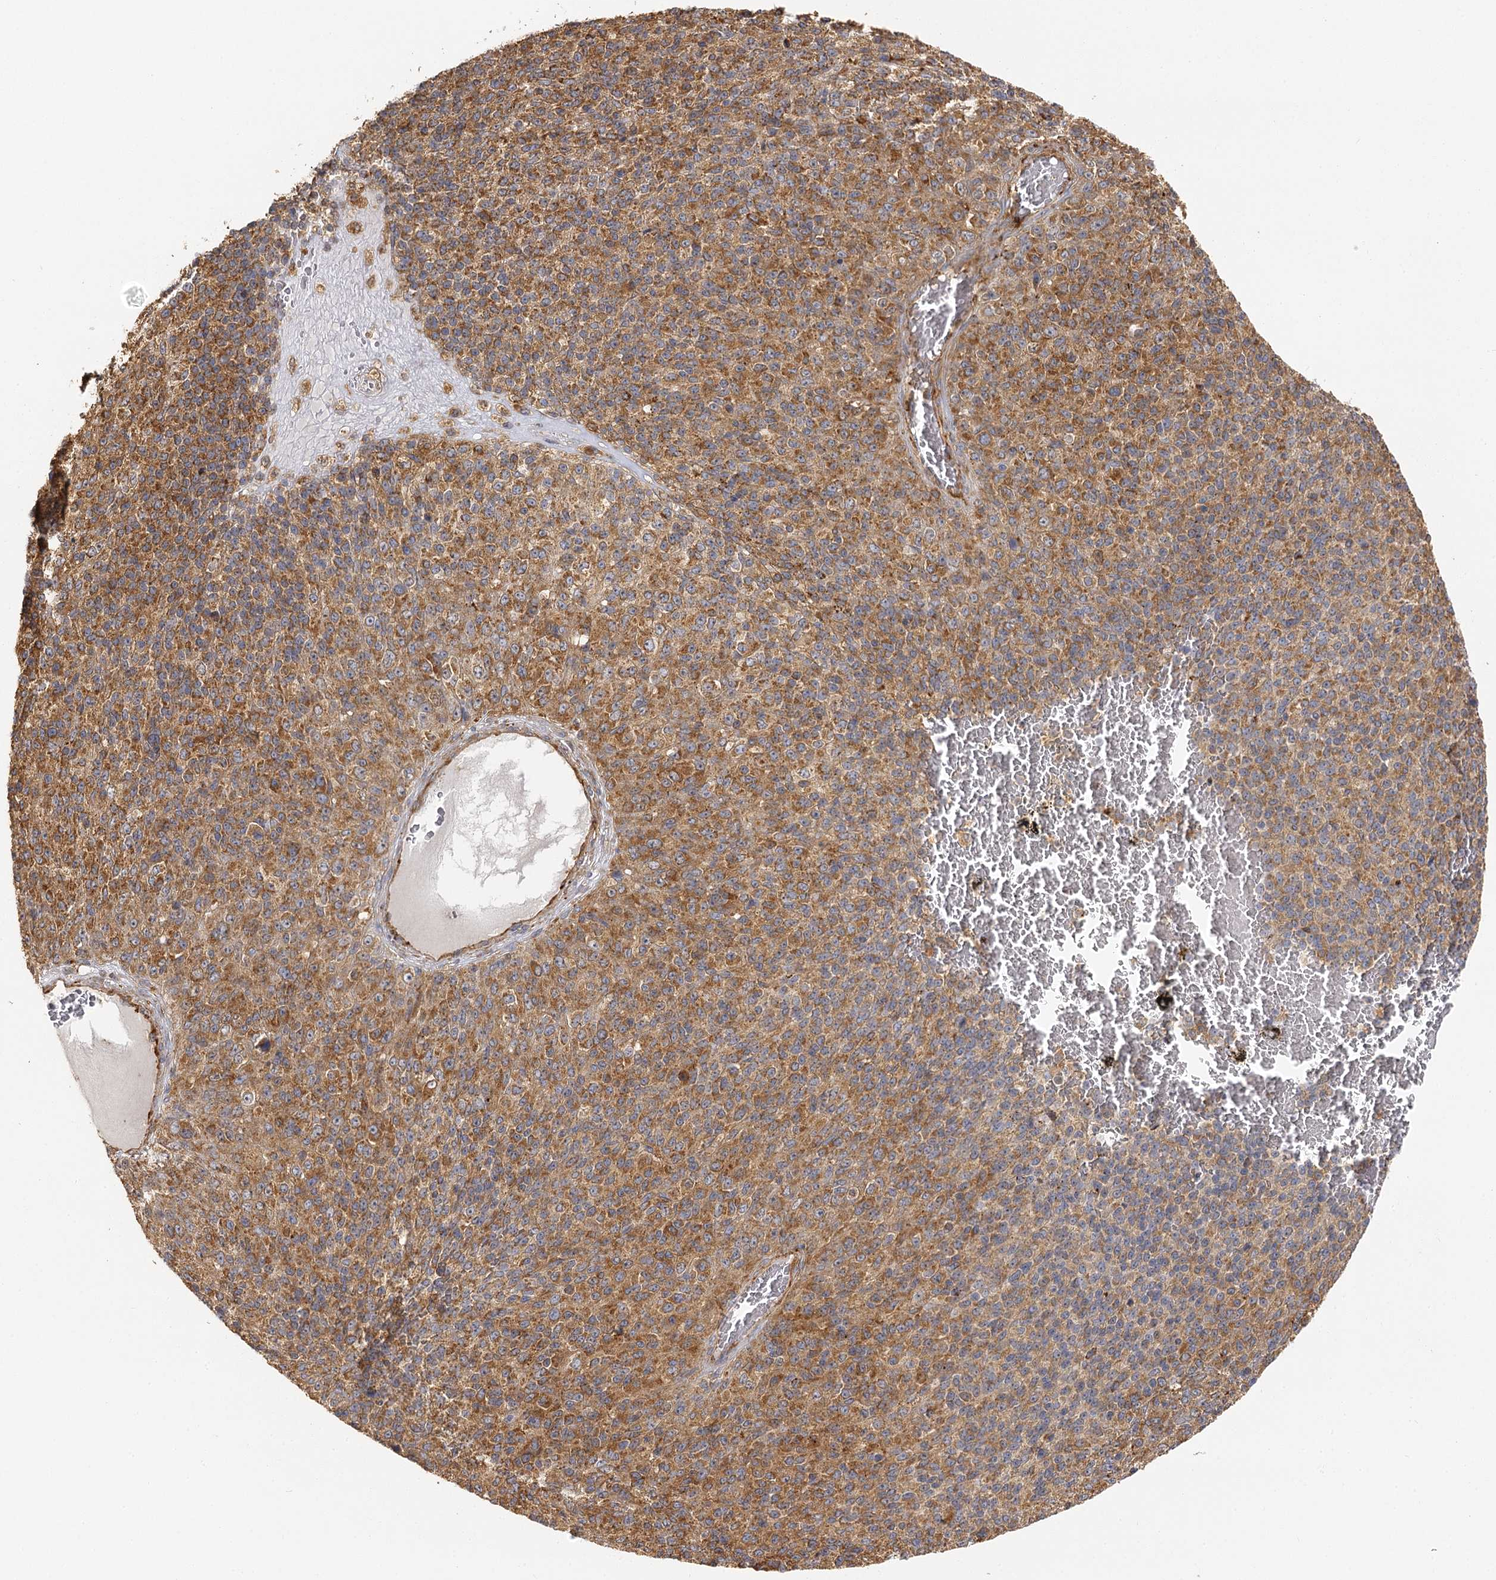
{"staining": {"intensity": "moderate", "quantity": ">75%", "location": "cytoplasmic/membranous"}, "tissue": "melanoma", "cell_type": "Tumor cells", "image_type": "cancer", "snomed": [{"axis": "morphology", "description": "Malignant melanoma, Metastatic site"}, {"axis": "topography", "description": "Brain"}], "caption": "Malignant melanoma (metastatic site) tissue reveals moderate cytoplasmic/membranous staining in about >75% of tumor cells The staining was performed using DAB to visualize the protein expression in brown, while the nuclei were stained in blue with hematoxylin (Magnification: 20x).", "gene": "SEC24B", "patient": {"sex": "female", "age": 56}}